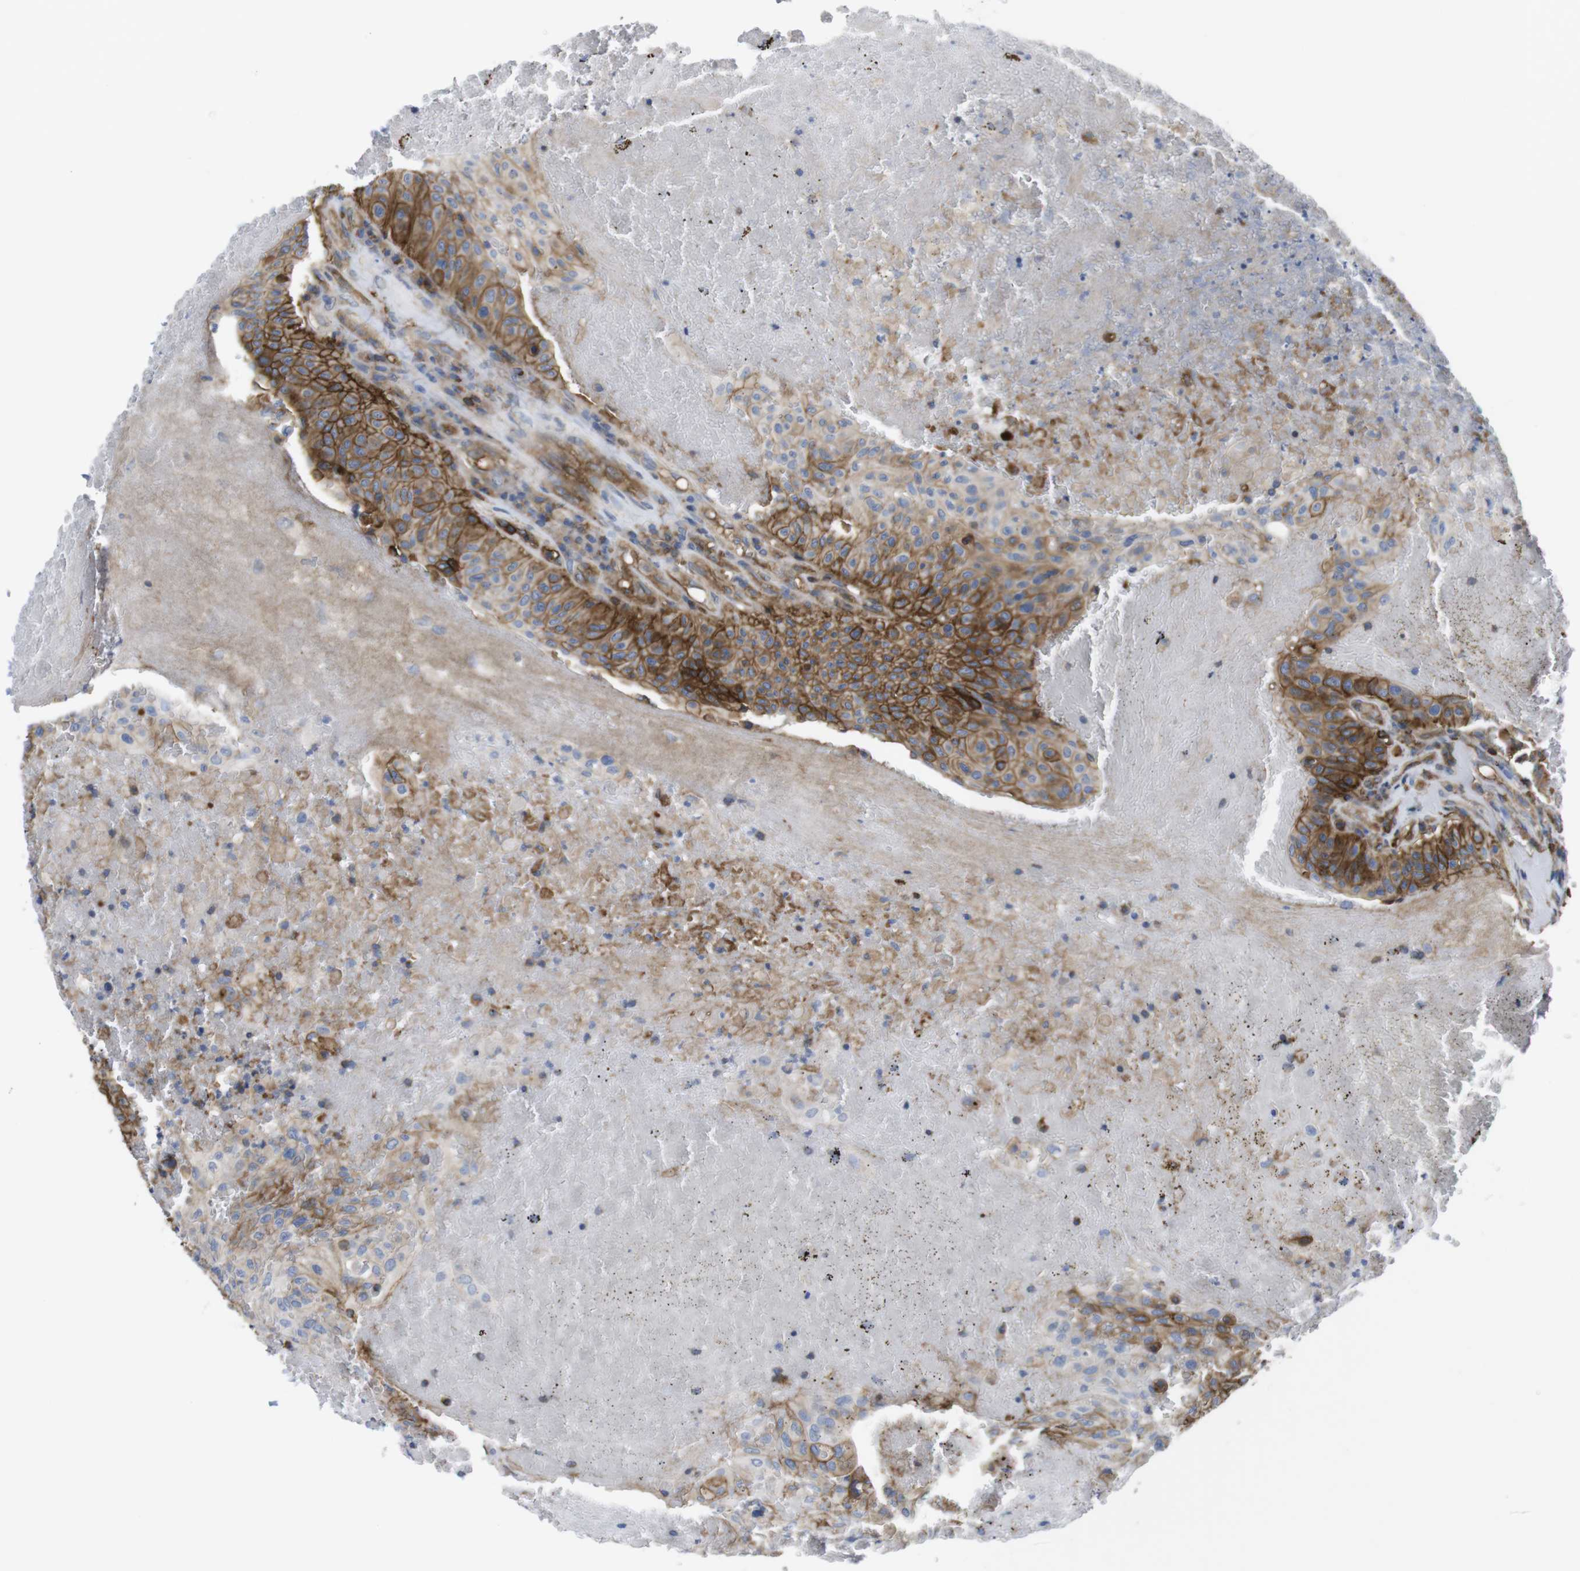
{"staining": {"intensity": "strong", "quantity": "25%-75%", "location": "cytoplasmic/membranous"}, "tissue": "urothelial cancer", "cell_type": "Tumor cells", "image_type": "cancer", "snomed": [{"axis": "morphology", "description": "Urothelial carcinoma, High grade"}, {"axis": "topography", "description": "Urinary bladder"}], "caption": "Urothelial cancer stained for a protein shows strong cytoplasmic/membranous positivity in tumor cells.", "gene": "CCR6", "patient": {"sex": "male", "age": 66}}